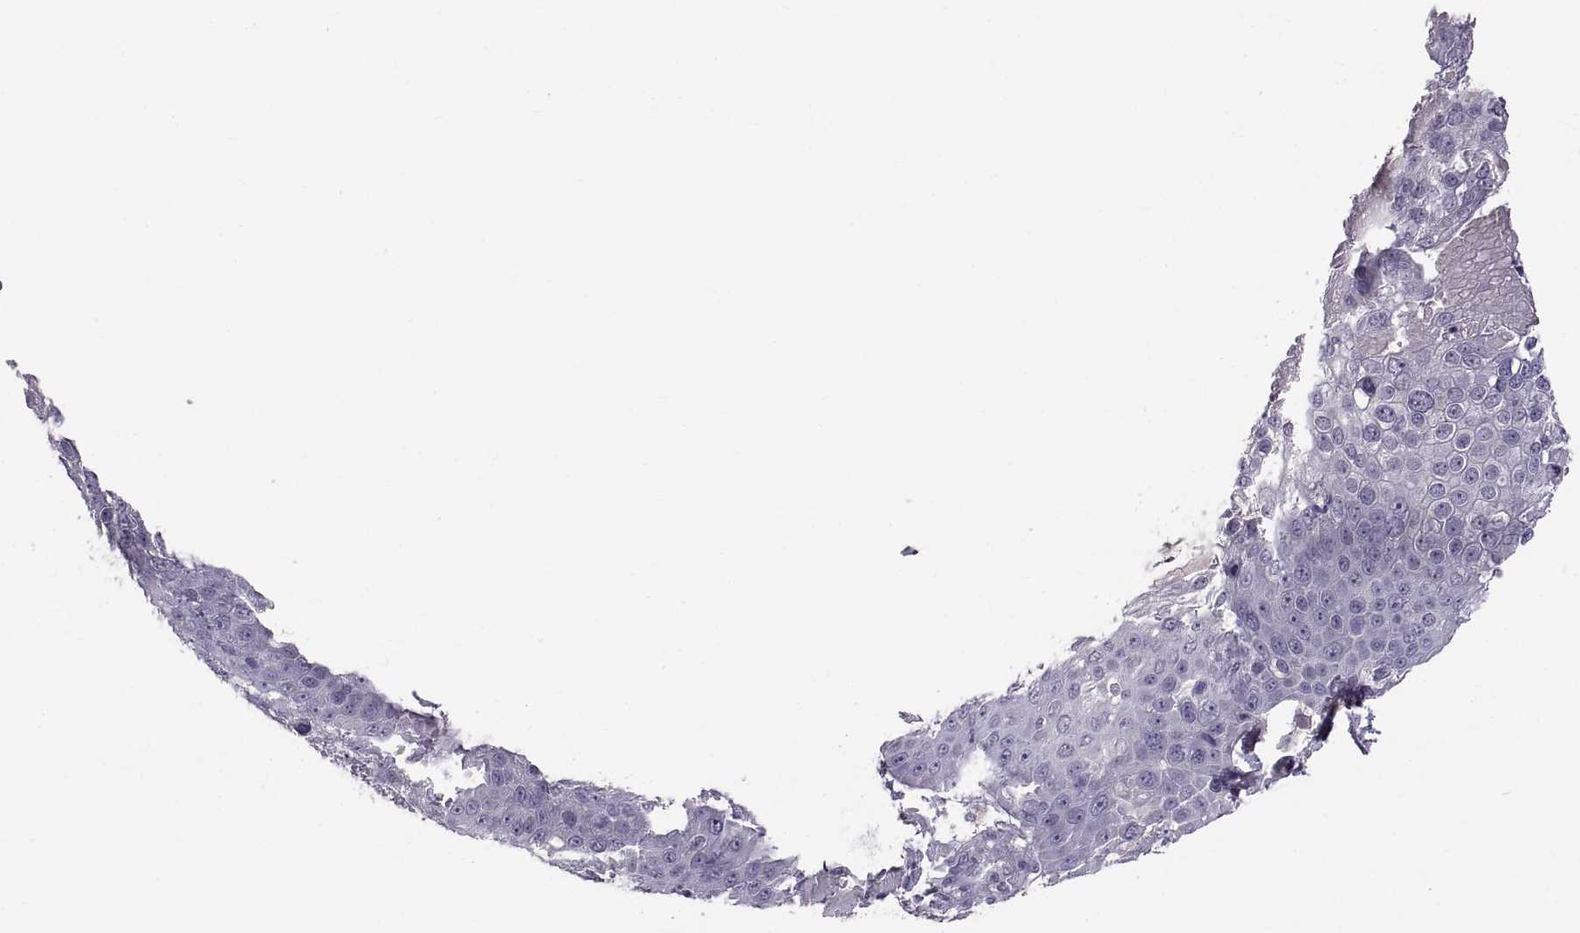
{"staining": {"intensity": "negative", "quantity": "none", "location": "none"}, "tissue": "skin cancer", "cell_type": "Tumor cells", "image_type": "cancer", "snomed": [{"axis": "morphology", "description": "Squamous cell carcinoma, NOS"}, {"axis": "topography", "description": "Skin"}], "caption": "Protein analysis of squamous cell carcinoma (skin) demonstrates no significant expression in tumor cells.", "gene": "WFDC8", "patient": {"sex": "male", "age": 71}}